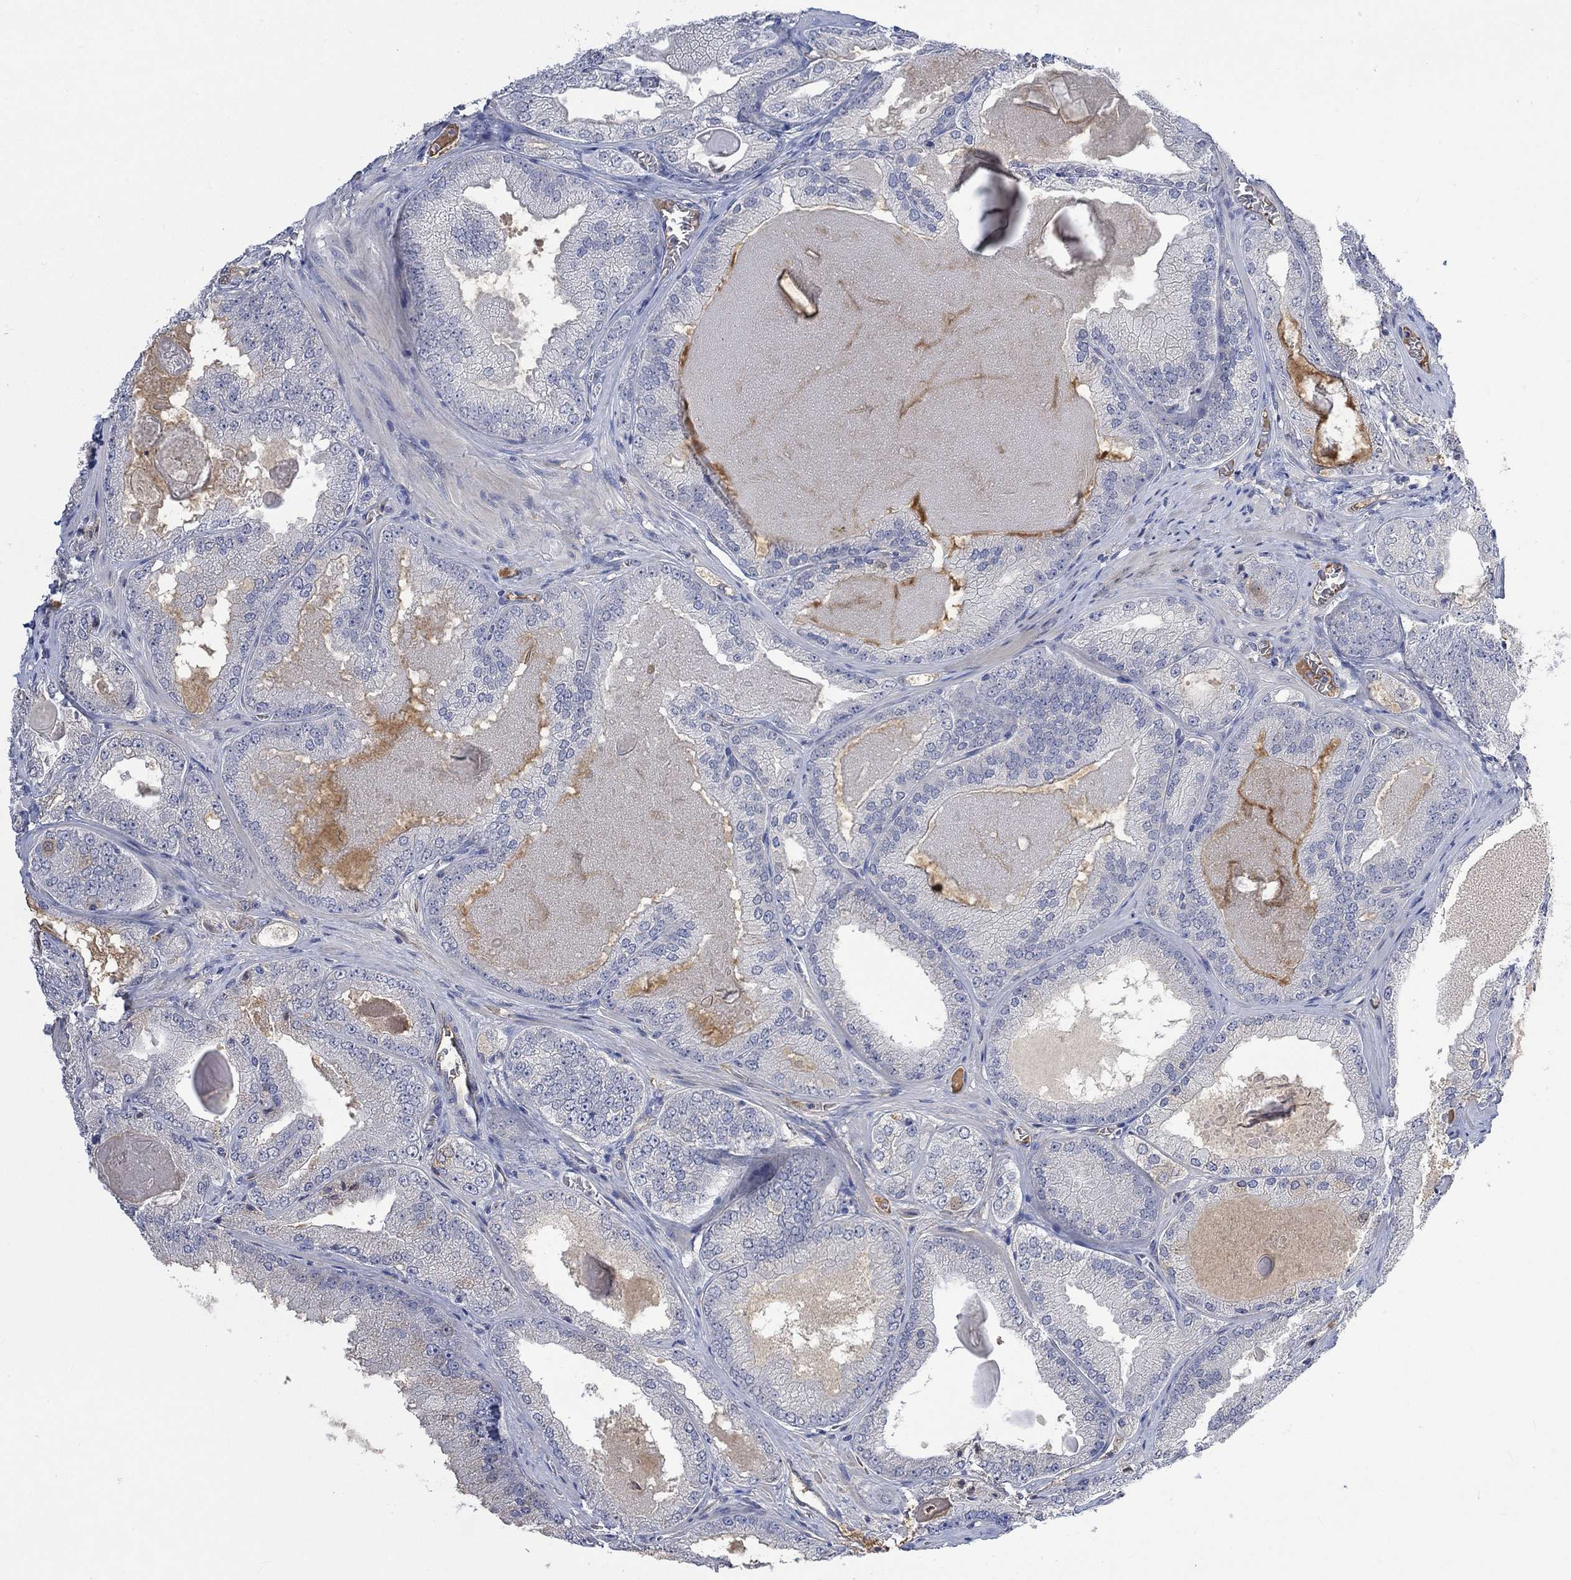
{"staining": {"intensity": "negative", "quantity": "none", "location": "none"}, "tissue": "prostate cancer", "cell_type": "Tumor cells", "image_type": "cancer", "snomed": [{"axis": "morphology", "description": "Adenocarcinoma, Low grade"}, {"axis": "topography", "description": "Prostate"}], "caption": "Immunohistochemical staining of human prostate cancer (adenocarcinoma (low-grade)) demonstrates no significant positivity in tumor cells. Nuclei are stained in blue.", "gene": "MSTN", "patient": {"sex": "male", "age": 72}}